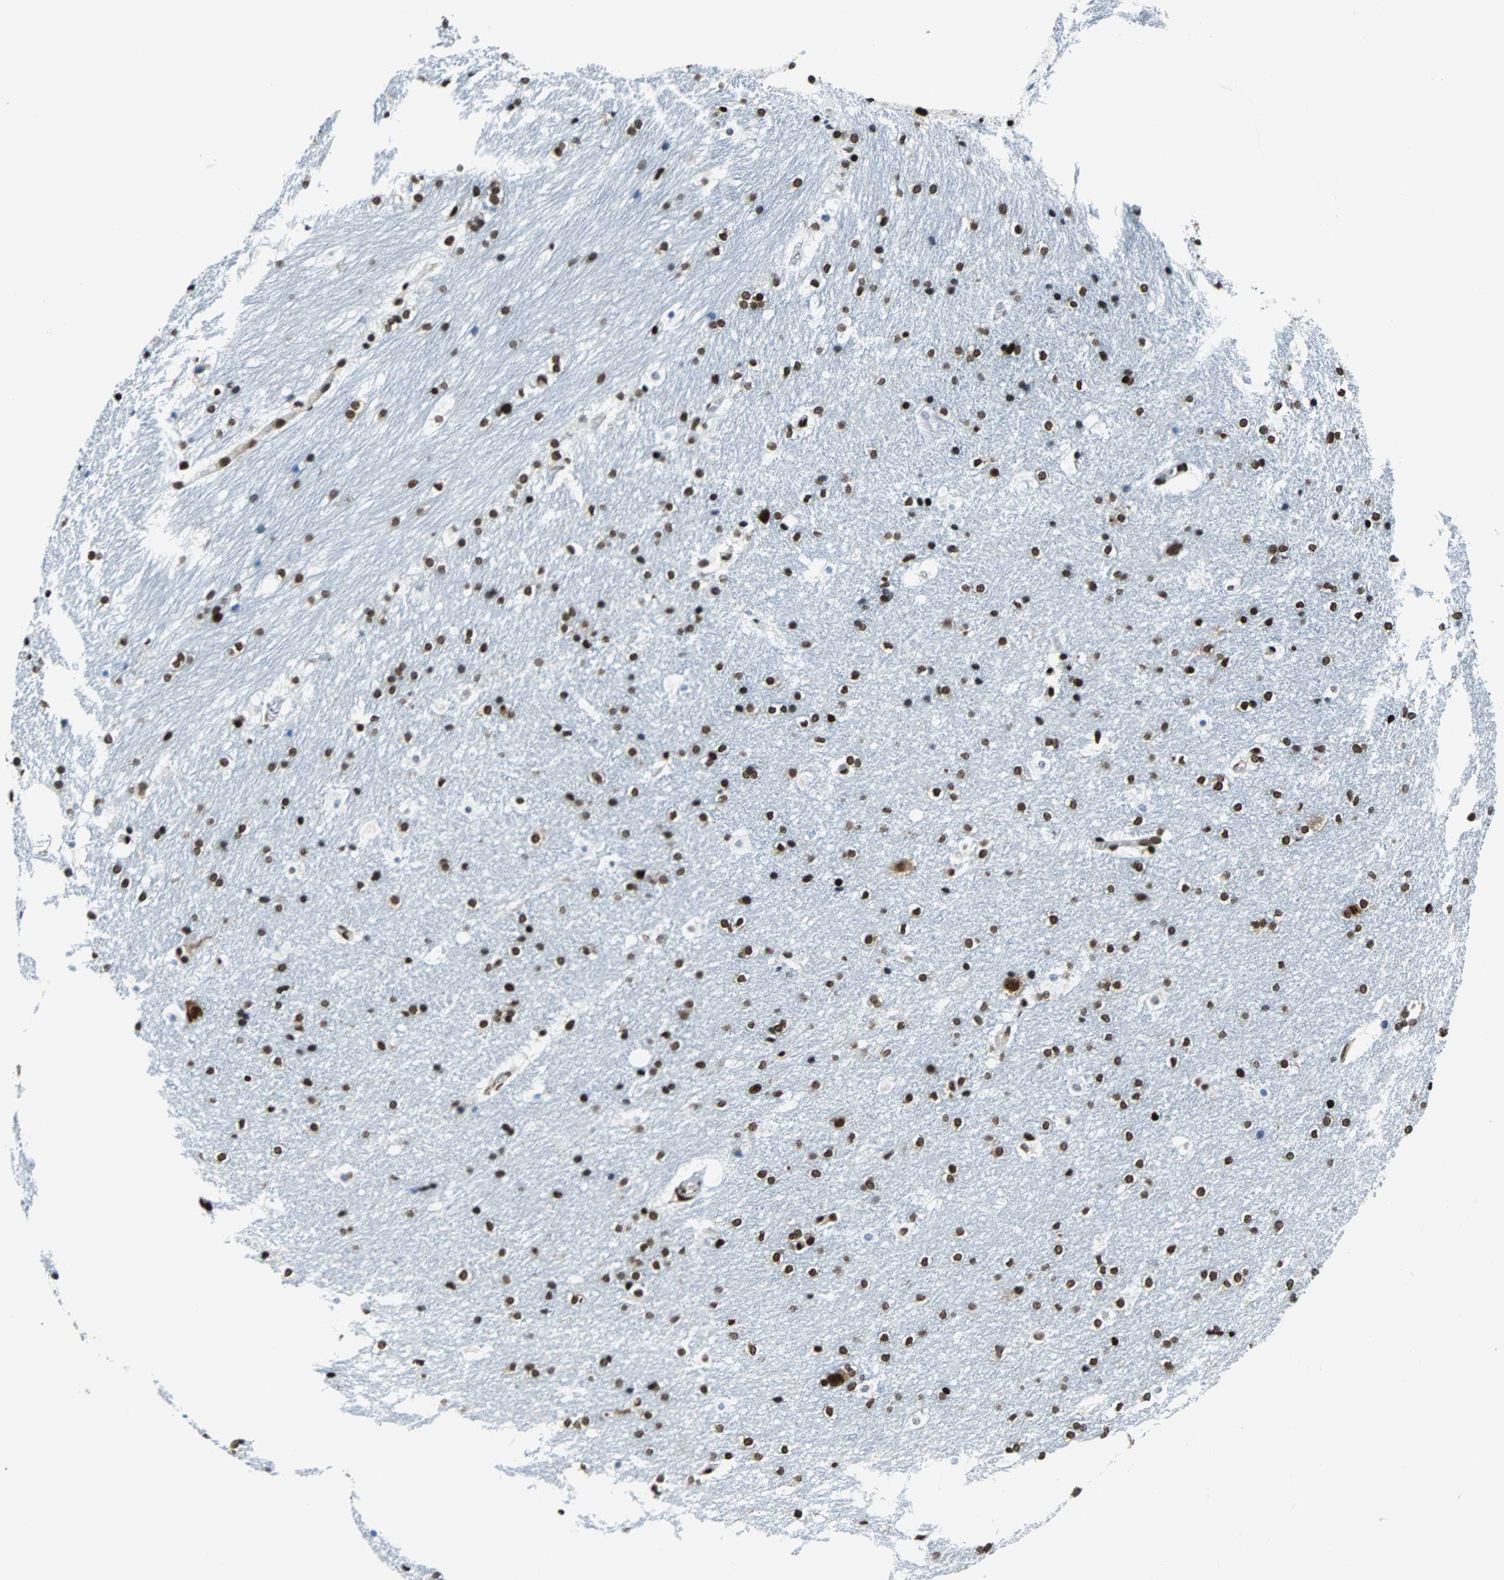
{"staining": {"intensity": "strong", "quantity": "25%-75%", "location": "nuclear"}, "tissue": "hippocampus", "cell_type": "Glial cells", "image_type": "normal", "snomed": [{"axis": "morphology", "description": "Normal tissue, NOS"}, {"axis": "topography", "description": "Hippocampus"}], "caption": "Protein staining of unremarkable hippocampus displays strong nuclear positivity in approximately 25%-75% of glial cells. (IHC, brightfield microscopy, high magnification).", "gene": "FUBP1", "patient": {"sex": "female", "age": 19}}